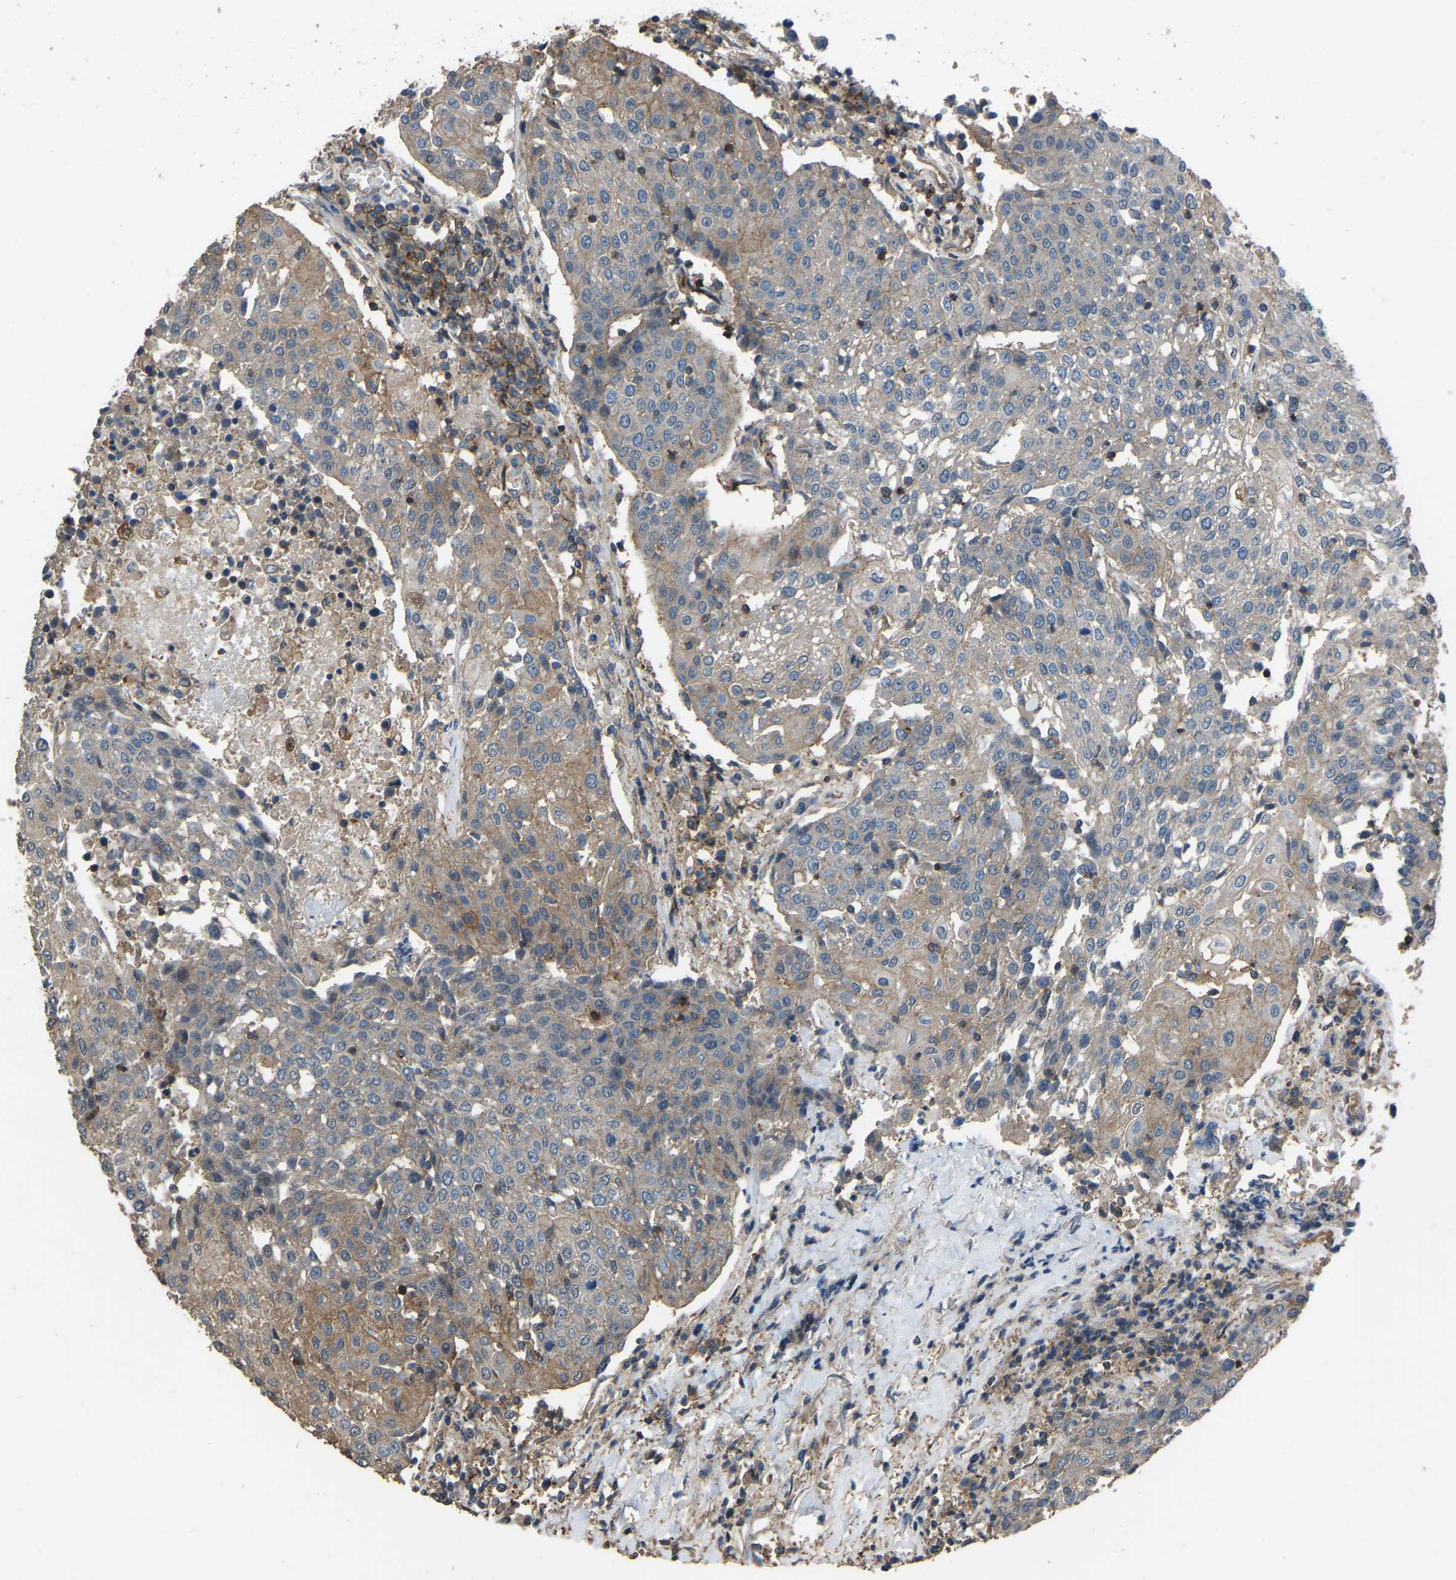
{"staining": {"intensity": "weak", "quantity": "25%-75%", "location": "cytoplasmic/membranous"}, "tissue": "urothelial cancer", "cell_type": "Tumor cells", "image_type": "cancer", "snomed": [{"axis": "morphology", "description": "Urothelial carcinoma, High grade"}, {"axis": "topography", "description": "Urinary bladder"}], "caption": "Weak cytoplasmic/membranous positivity for a protein is appreciated in approximately 25%-75% of tumor cells of high-grade urothelial carcinoma using immunohistochemistry (IHC).", "gene": "SLC4A2", "patient": {"sex": "female", "age": 85}}